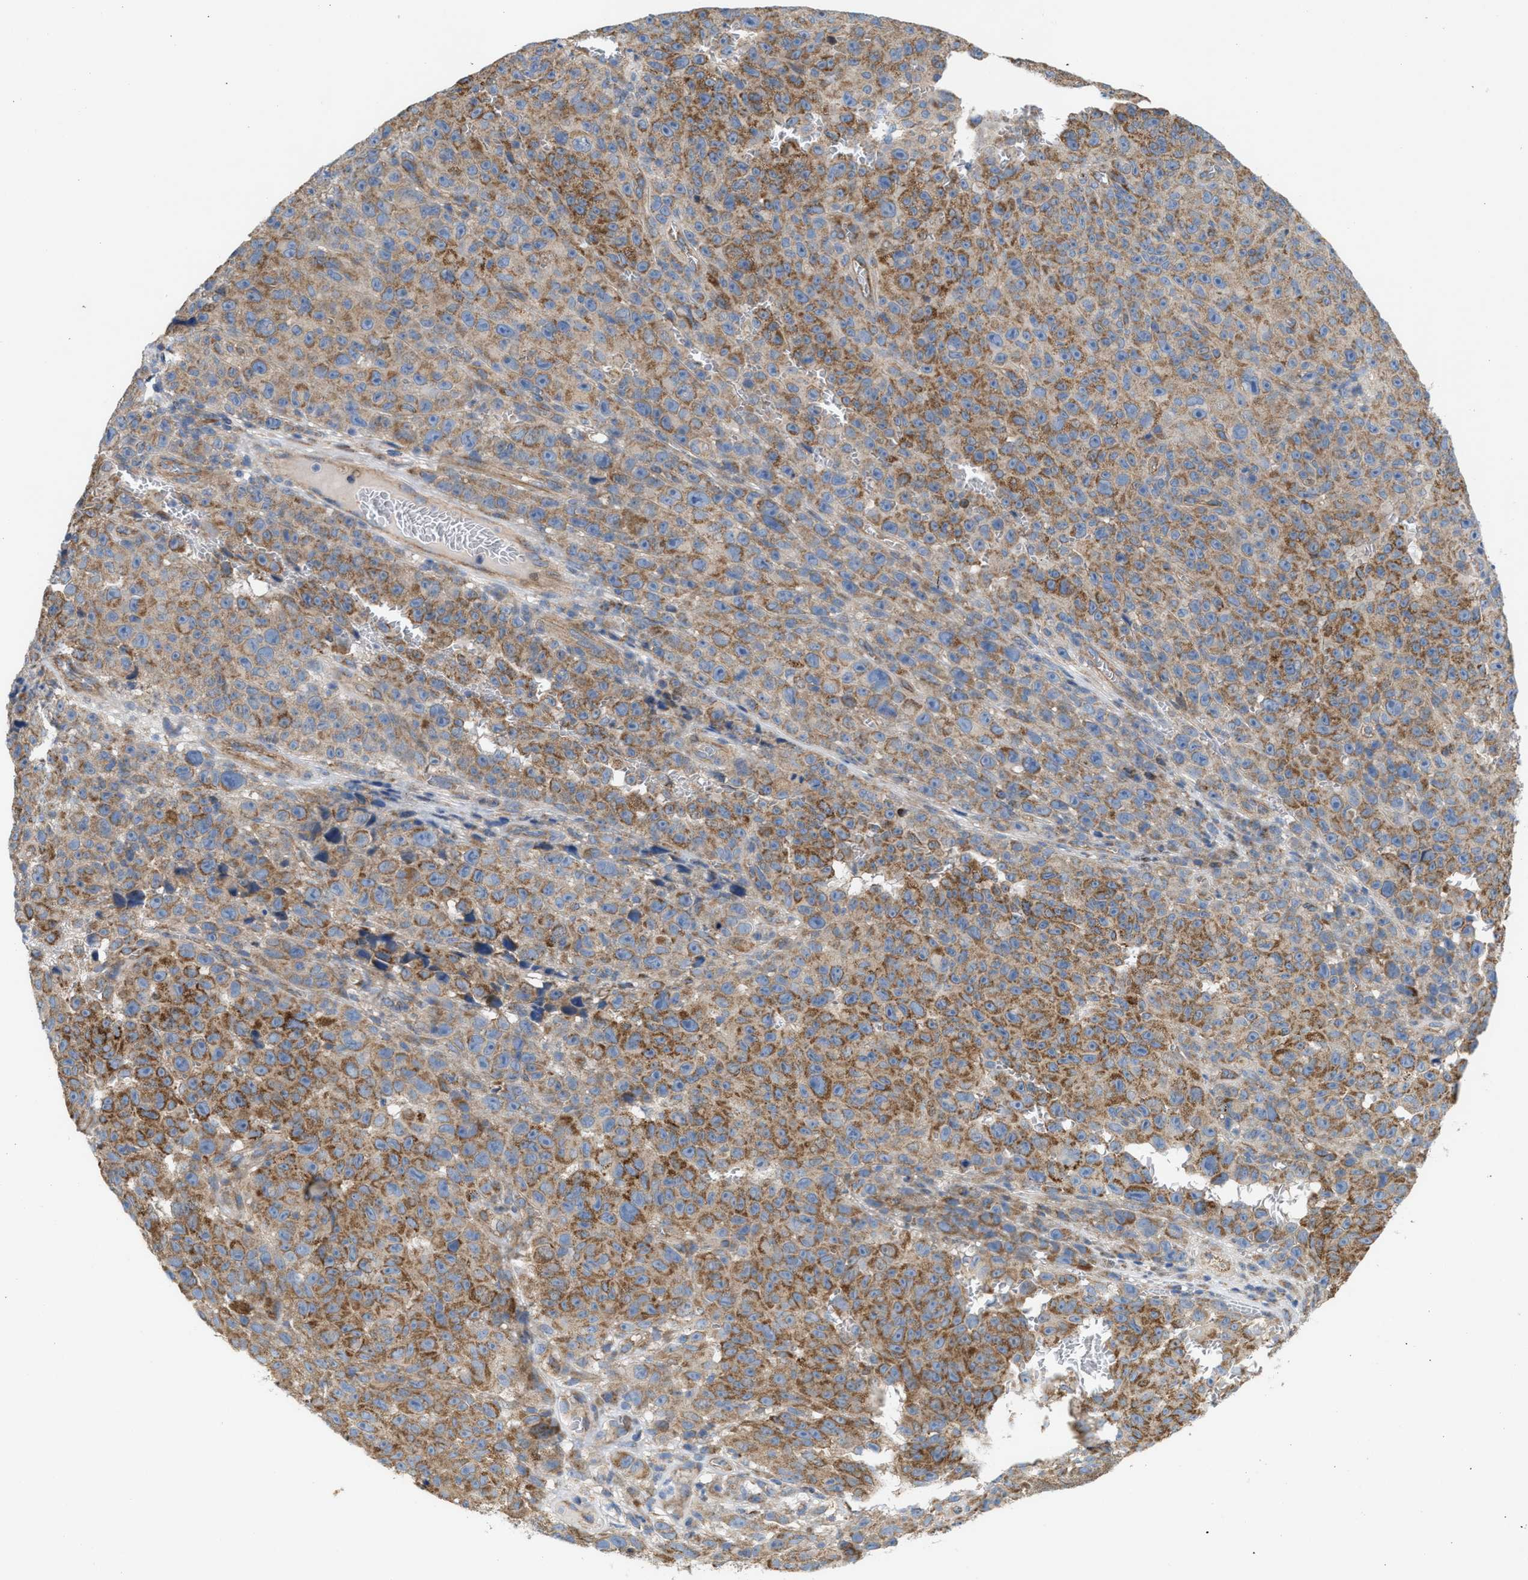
{"staining": {"intensity": "moderate", "quantity": "25%-75%", "location": "cytoplasmic/membranous"}, "tissue": "melanoma", "cell_type": "Tumor cells", "image_type": "cancer", "snomed": [{"axis": "morphology", "description": "Malignant melanoma, NOS"}, {"axis": "topography", "description": "Skin"}], "caption": "An image showing moderate cytoplasmic/membranous positivity in approximately 25%-75% of tumor cells in melanoma, as visualized by brown immunohistochemical staining.", "gene": "OXSM", "patient": {"sex": "female", "age": 82}}